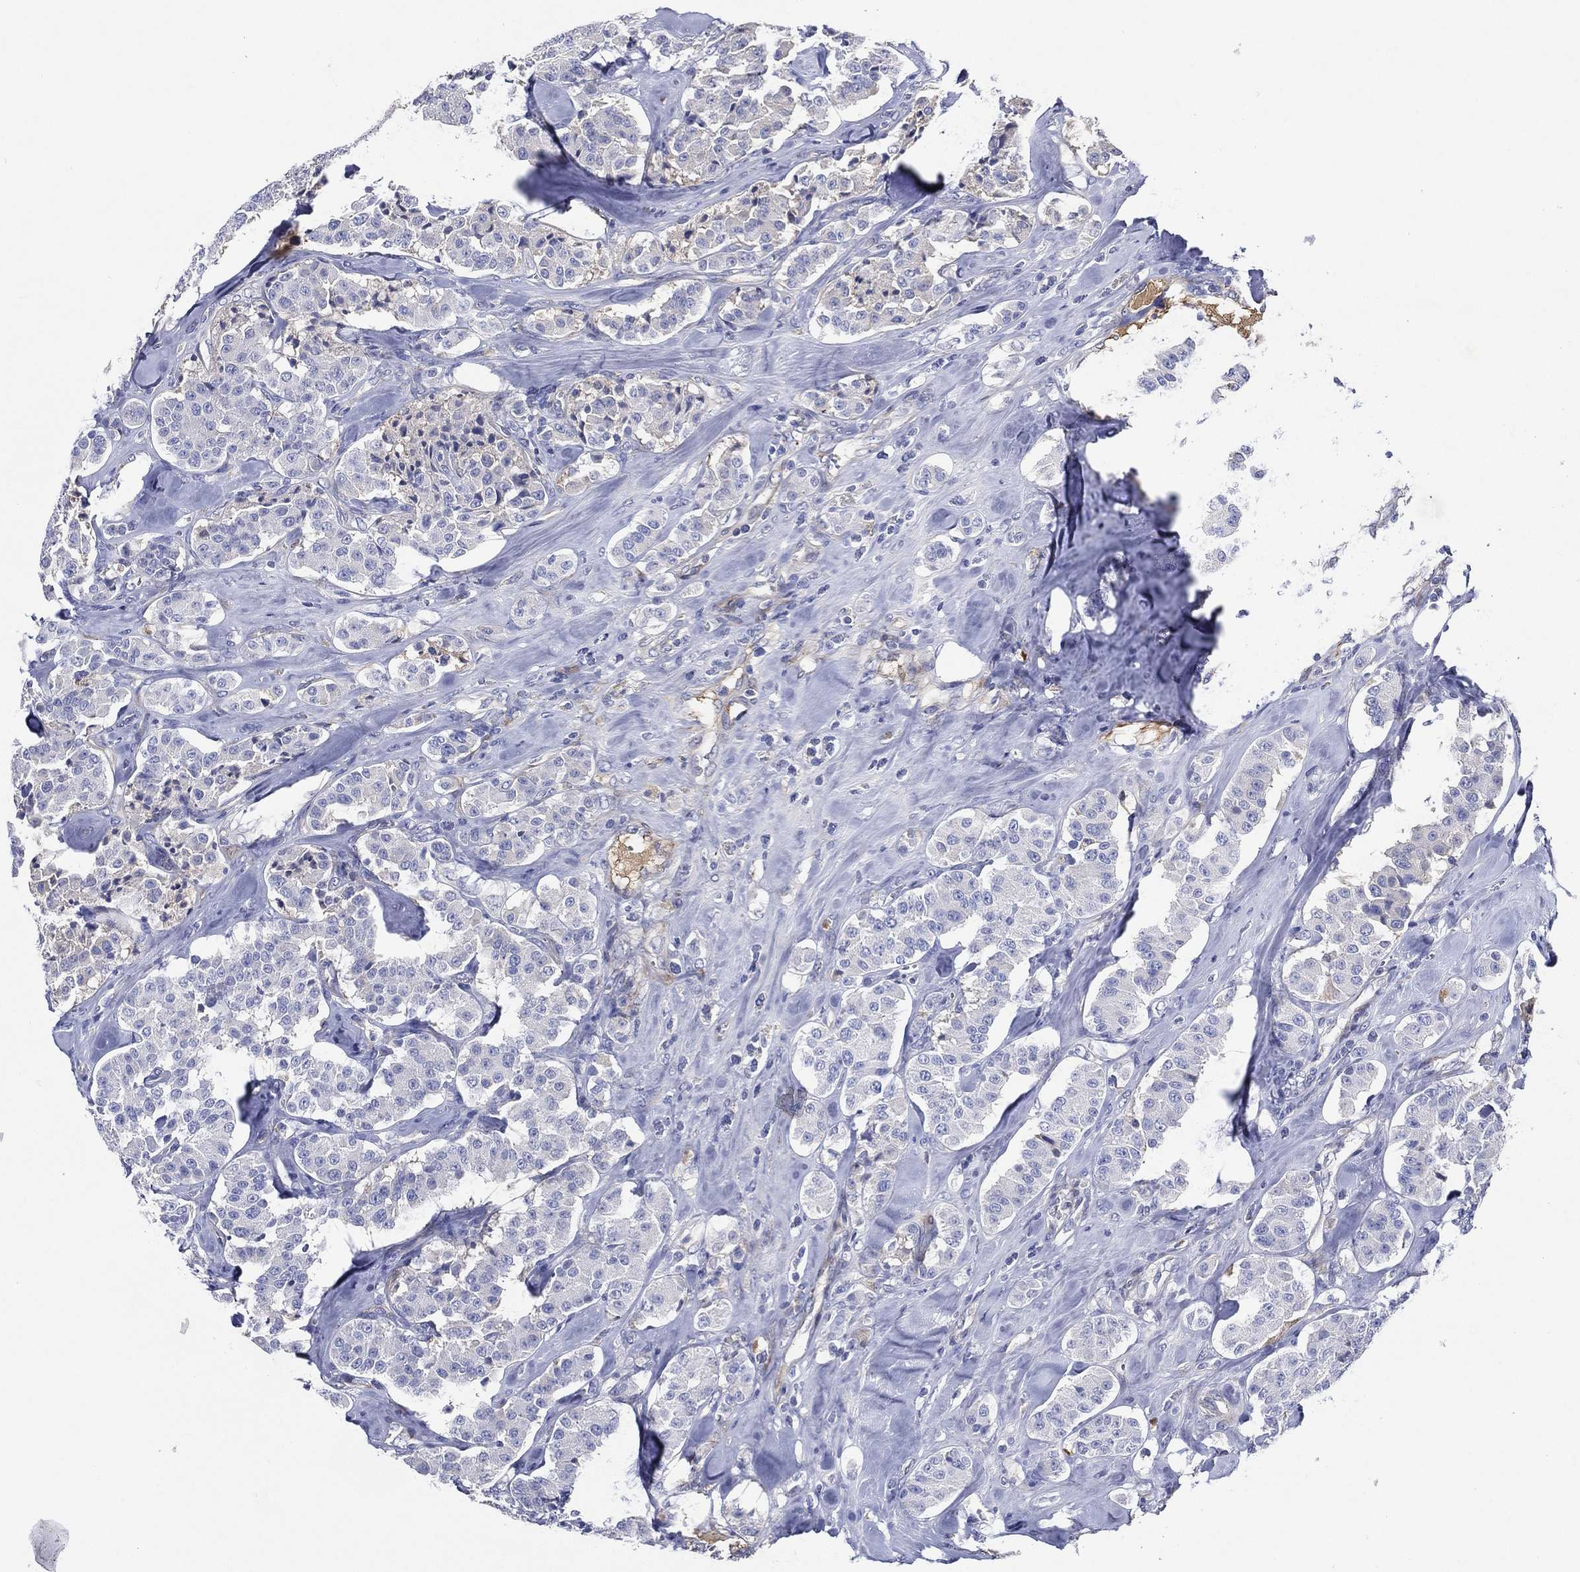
{"staining": {"intensity": "negative", "quantity": "none", "location": "none"}, "tissue": "carcinoid", "cell_type": "Tumor cells", "image_type": "cancer", "snomed": [{"axis": "morphology", "description": "Carcinoid, malignant, NOS"}, {"axis": "topography", "description": "Pancreas"}], "caption": "Tumor cells are negative for brown protein staining in malignant carcinoid.", "gene": "TMPRSS11D", "patient": {"sex": "male", "age": 41}}